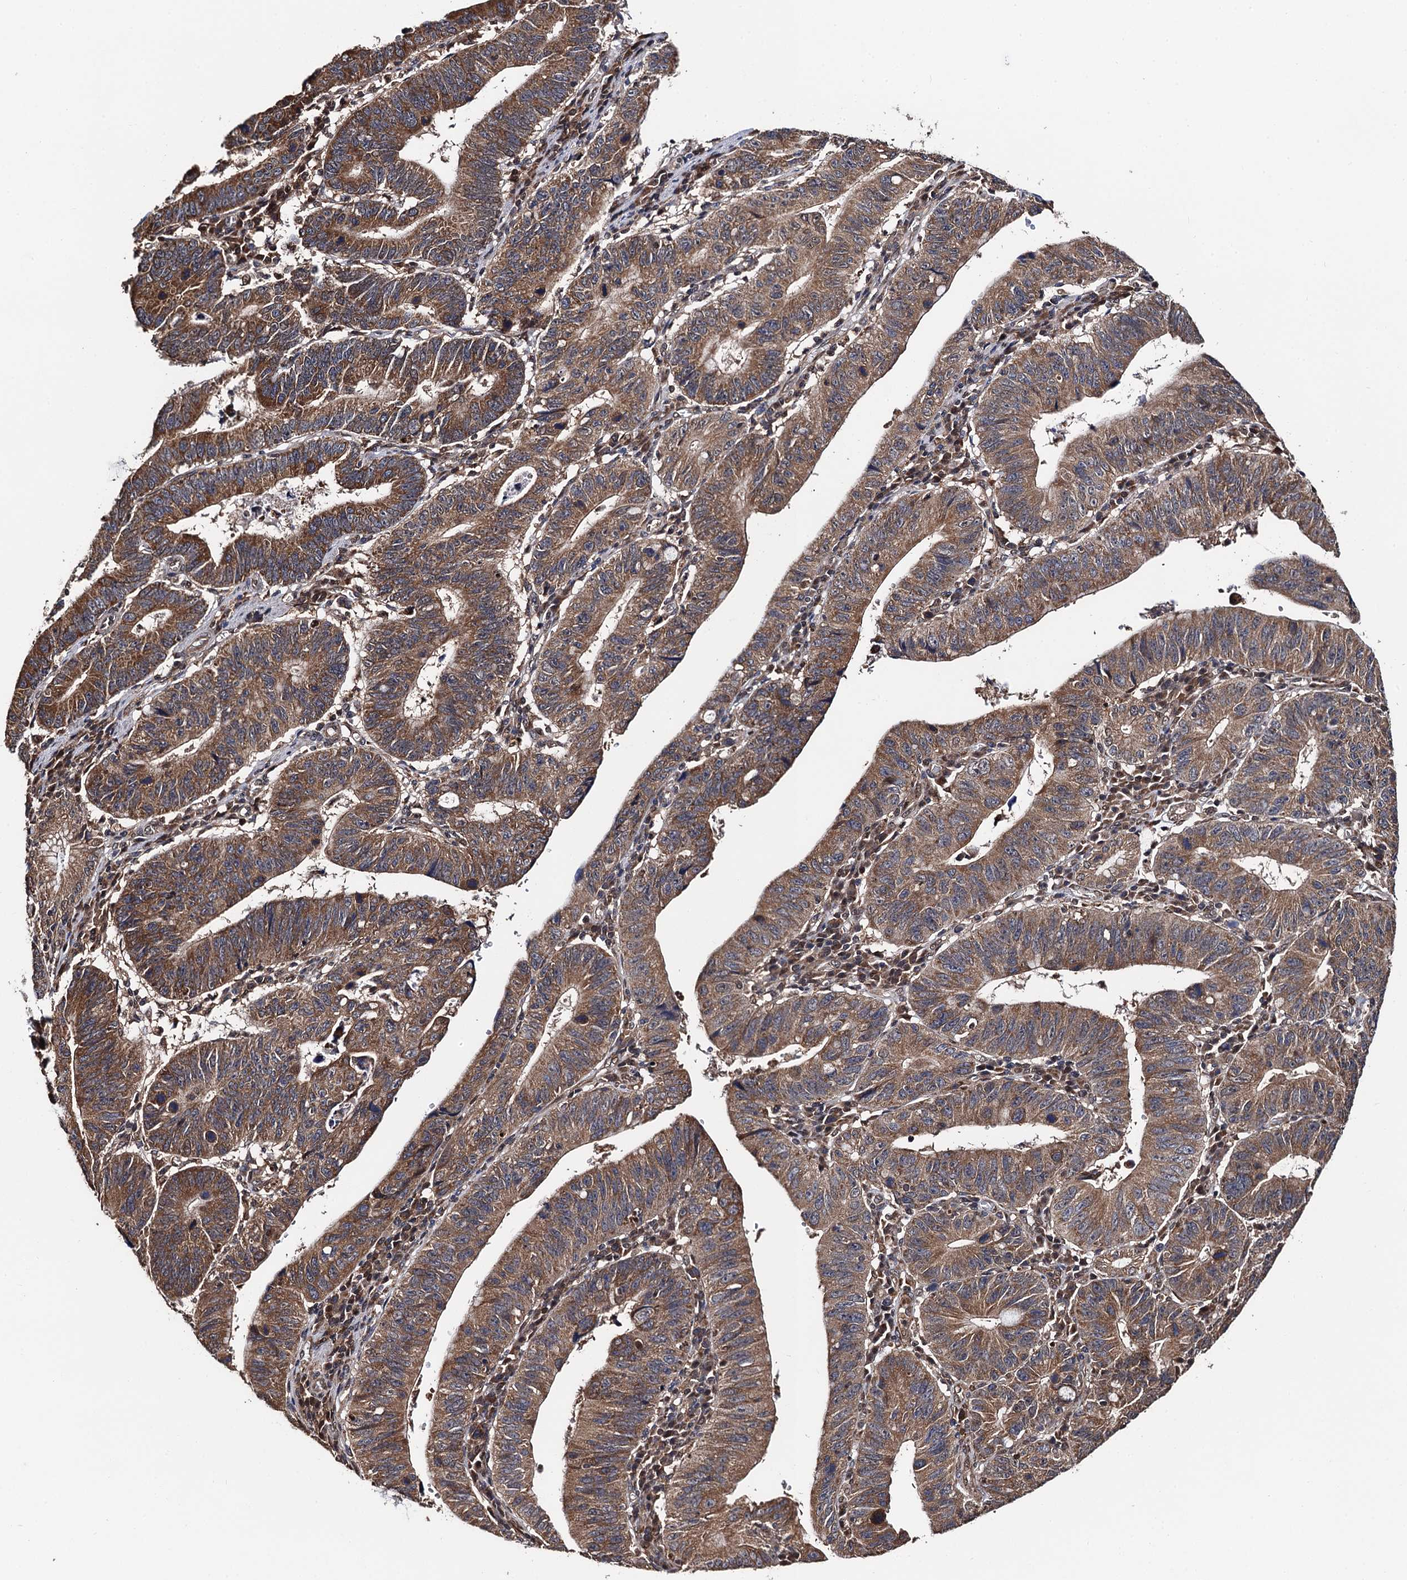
{"staining": {"intensity": "moderate", "quantity": ">75%", "location": "cytoplasmic/membranous"}, "tissue": "stomach cancer", "cell_type": "Tumor cells", "image_type": "cancer", "snomed": [{"axis": "morphology", "description": "Adenocarcinoma, NOS"}, {"axis": "topography", "description": "Stomach"}], "caption": "IHC staining of stomach cancer (adenocarcinoma), which shows medium levels of moderate cytoplasmic/membranous staining in approximately >75% of tumor cells indicating moderate cytoplasmic/membranous protein positivity. The staining was performed using DAB (3,3'-diaminobenzidine) (brown) for protein detection and nuclei were counterstained in hematoxylin (blue).", "gene": "MIER2", "patient": {"sex": "male", "age": 59}}